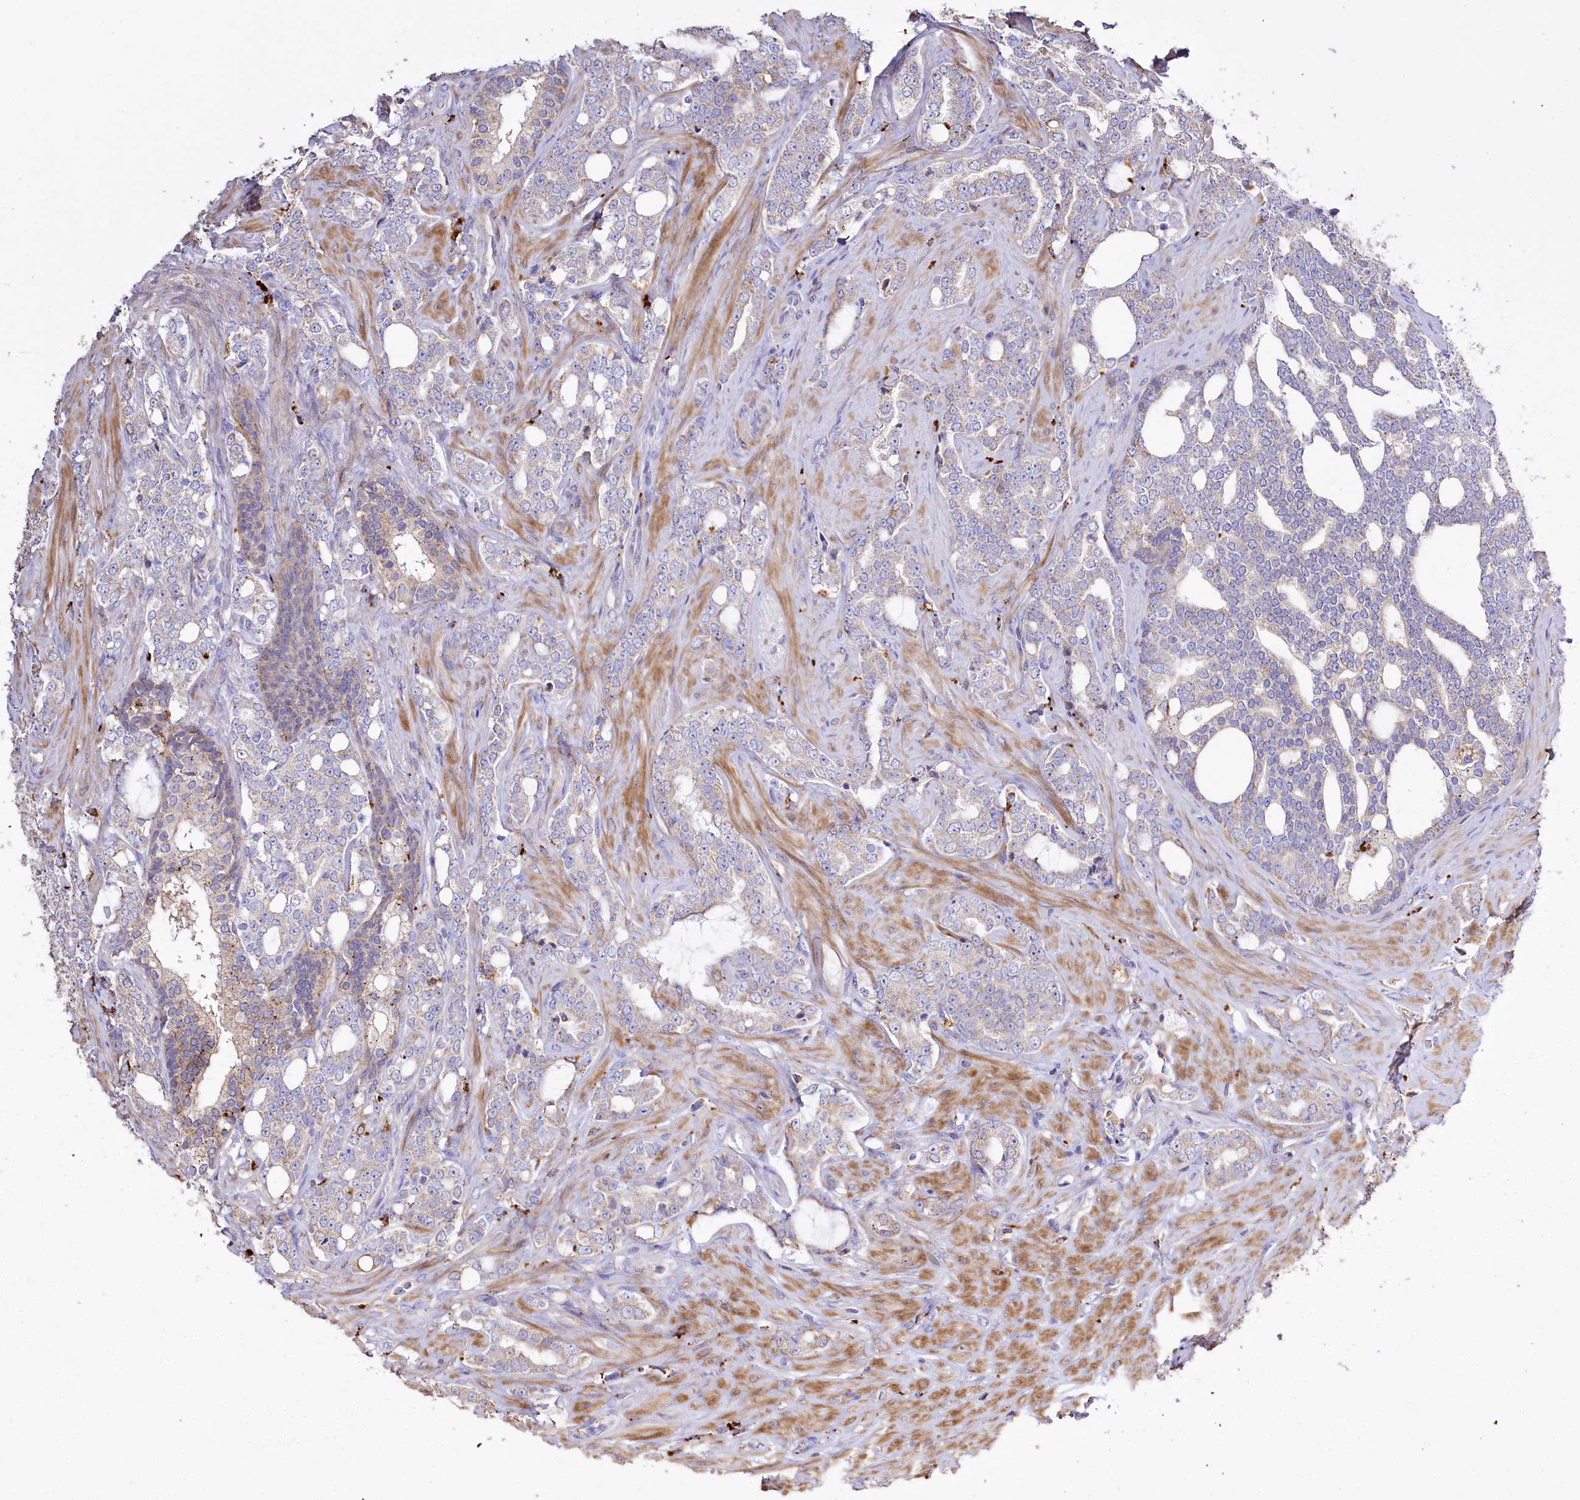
{"staining": {"intensity": "weak", "quantity": "<25%", "location": "cytoplasmic/membranous"}, "tissue": "prostate cancer", "cell_type": "Tumor cells", "image_type": "cancer", "snomed": [{"axis": "morphology", "description": "Adenocarcinoma, High grade"}, {"axis": "topography", "description": "Prostate"}], "caption": "This is an immunohistochemistry (IHC) photomicrograph of prostate cancer. There is no positivity in tumor cells.", "gene": "PTER", "patient": {"sex": "male", "age": 64}}